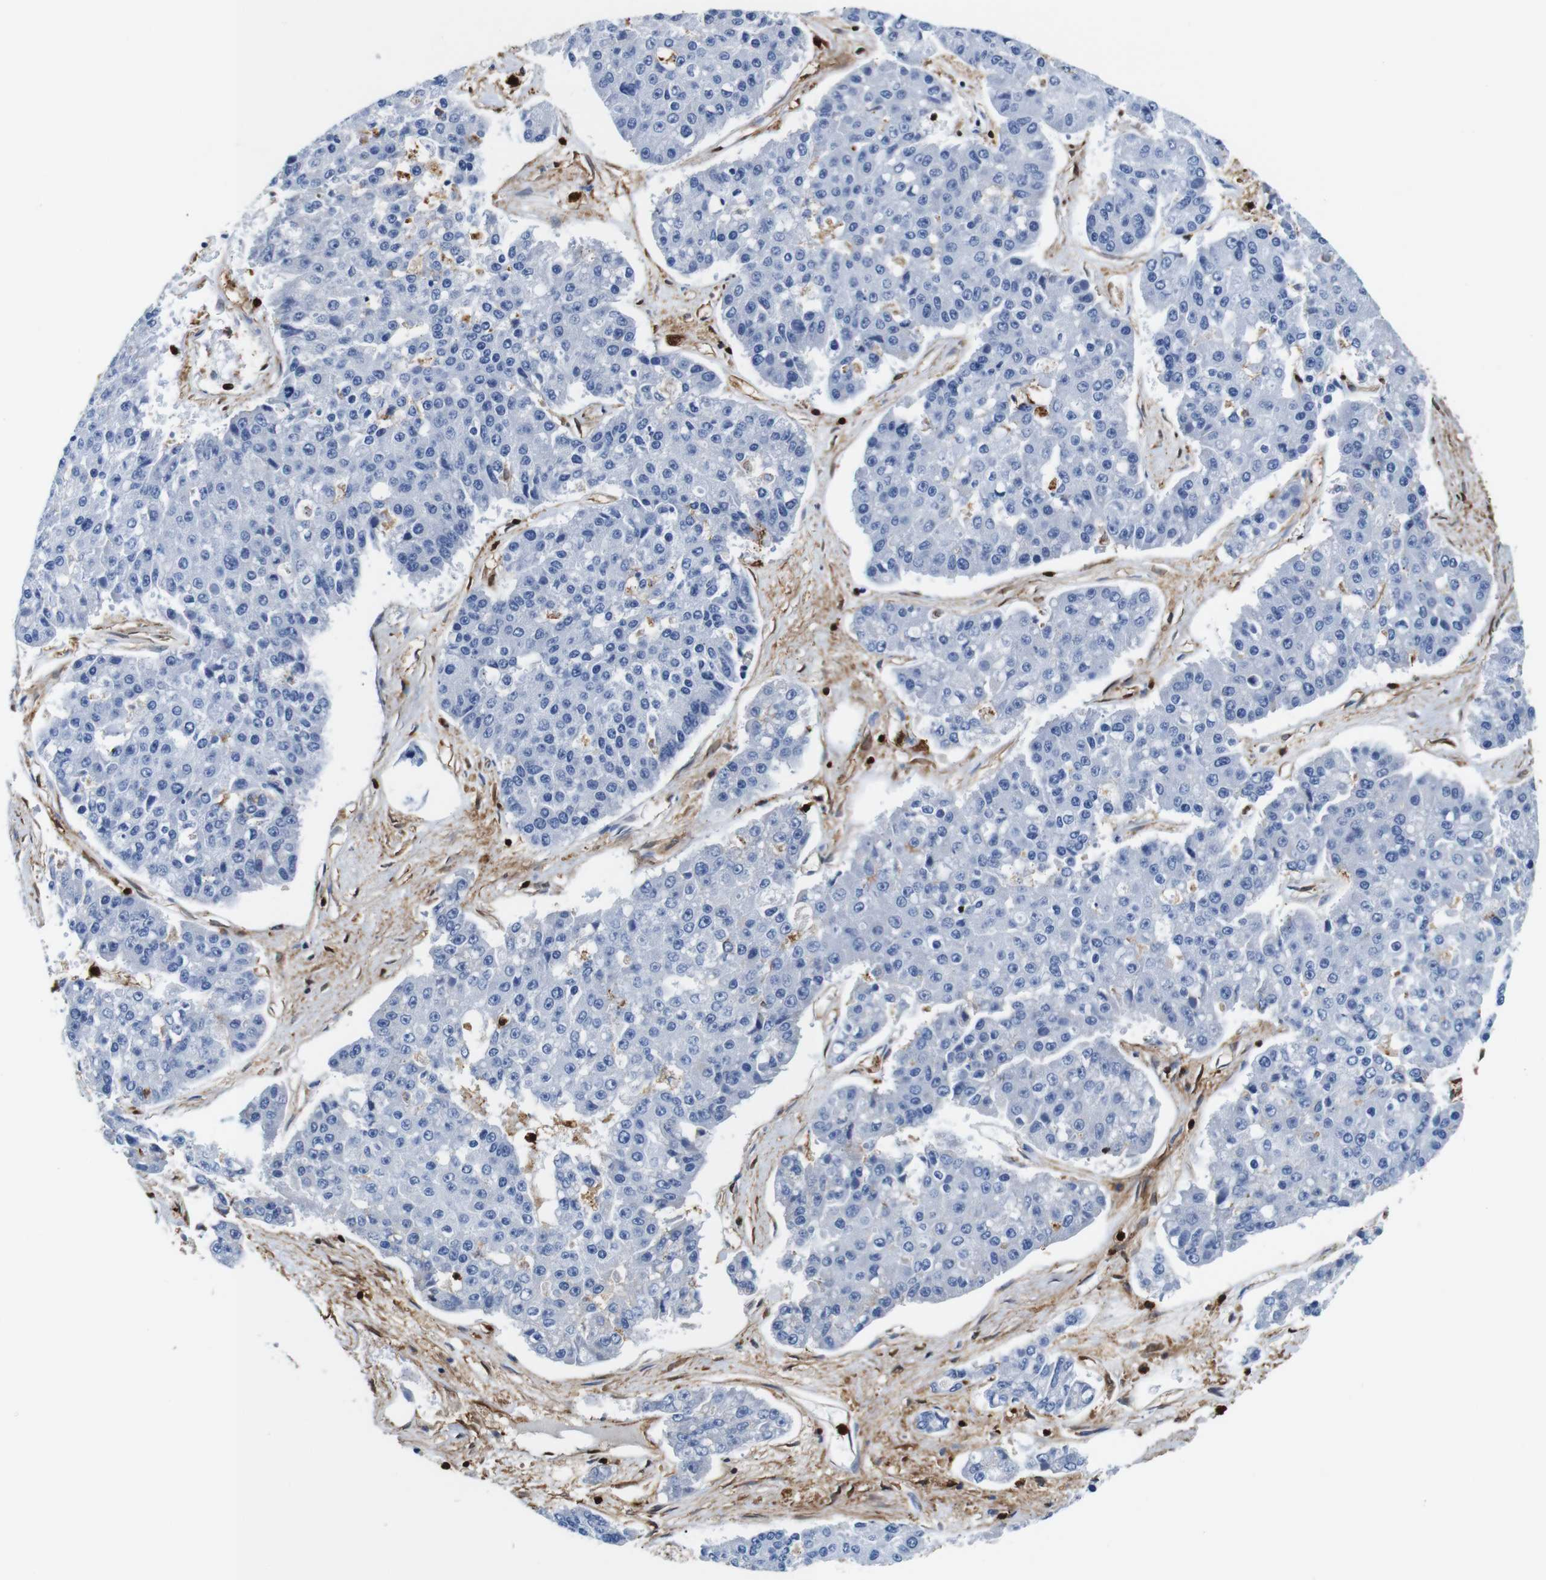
{"staining": {"intensity": "negative", "quantity": "none", "location": "none"}, "tissue": "pancreatic cancer", "cell_type": "Tumor cells", "image_type": "cancer", "snomed": [{"axis": "morphology", "description": "Adenocarcinoma, NOS"}, {"axis": "topography", "description": "Pancreas"}], "caption": "The histopathology image demonstrates no staining of tumor cells in pancreatic cancer (adenocarcinoma).", "gene": "ANXA1", "patient": {"sex": "male", "age": 50}}